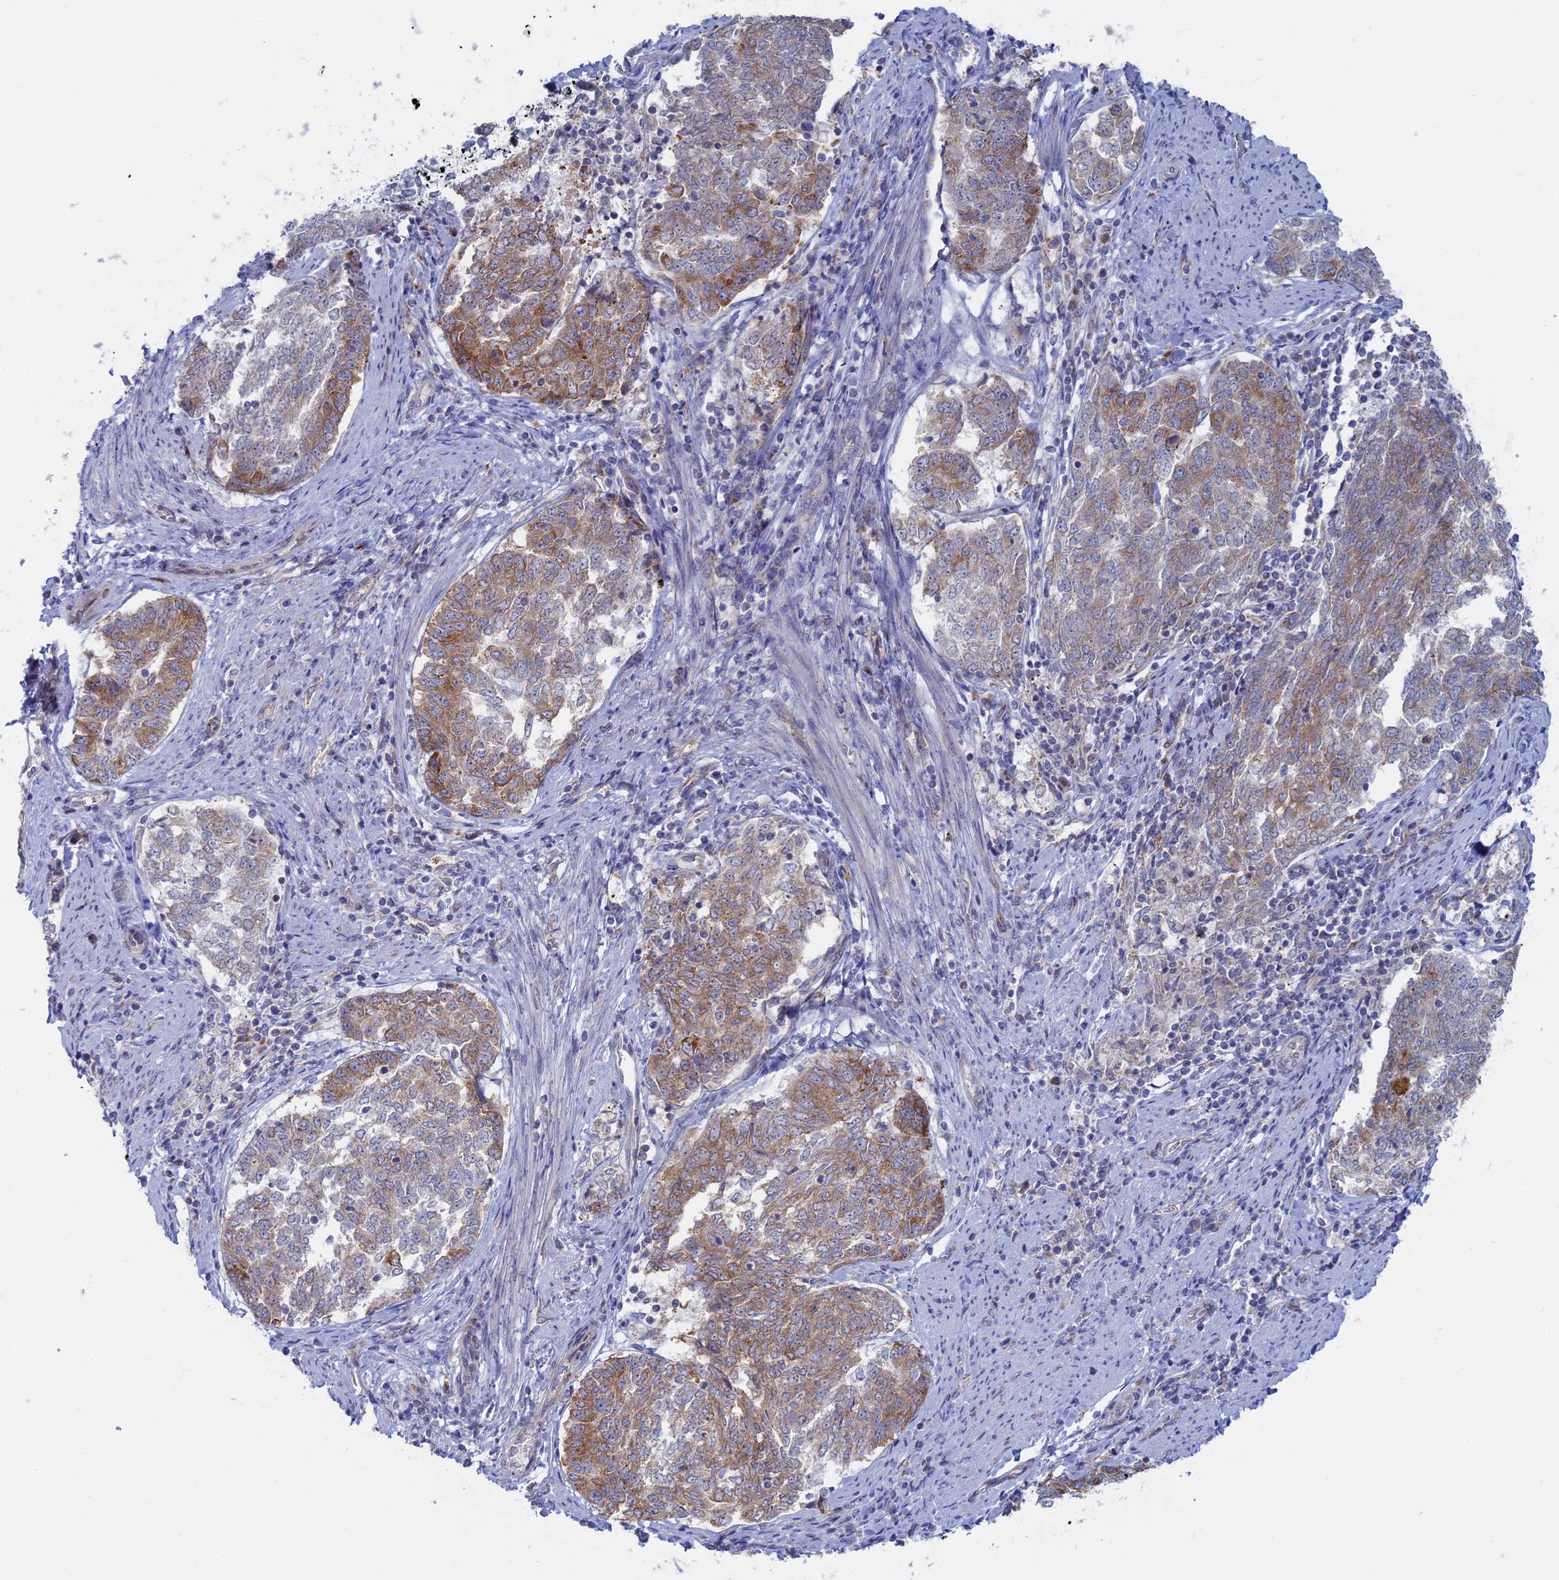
{"staining": {"intensity": "moderate", "quantity": ">75%", "location": "cytoplasmic/membranous"}, "tissue": "endometrial cancer", "cell_type": "Tumor cells", "image_type": "cancer", "snomed": [{"axis": "morphology", "description": "Adenocarcinoma, NOS"}, {"axis": "topography", "description": "Endometrium"}], "caption": "Immunohistochemical staining of endometrial adenocarcinoma reveals medium levels of moderate cytoplasmic/membranous positivity in approximately >75% of tumor cells. The protein is stained brown, and the nuclei are stained in blue (DAB (3,3'-diaminobenzidine) IHC with brightfield microscopy, high magnification).", "gene": "TBC1D30", "patient": {"sex": "female", "age": 80}}